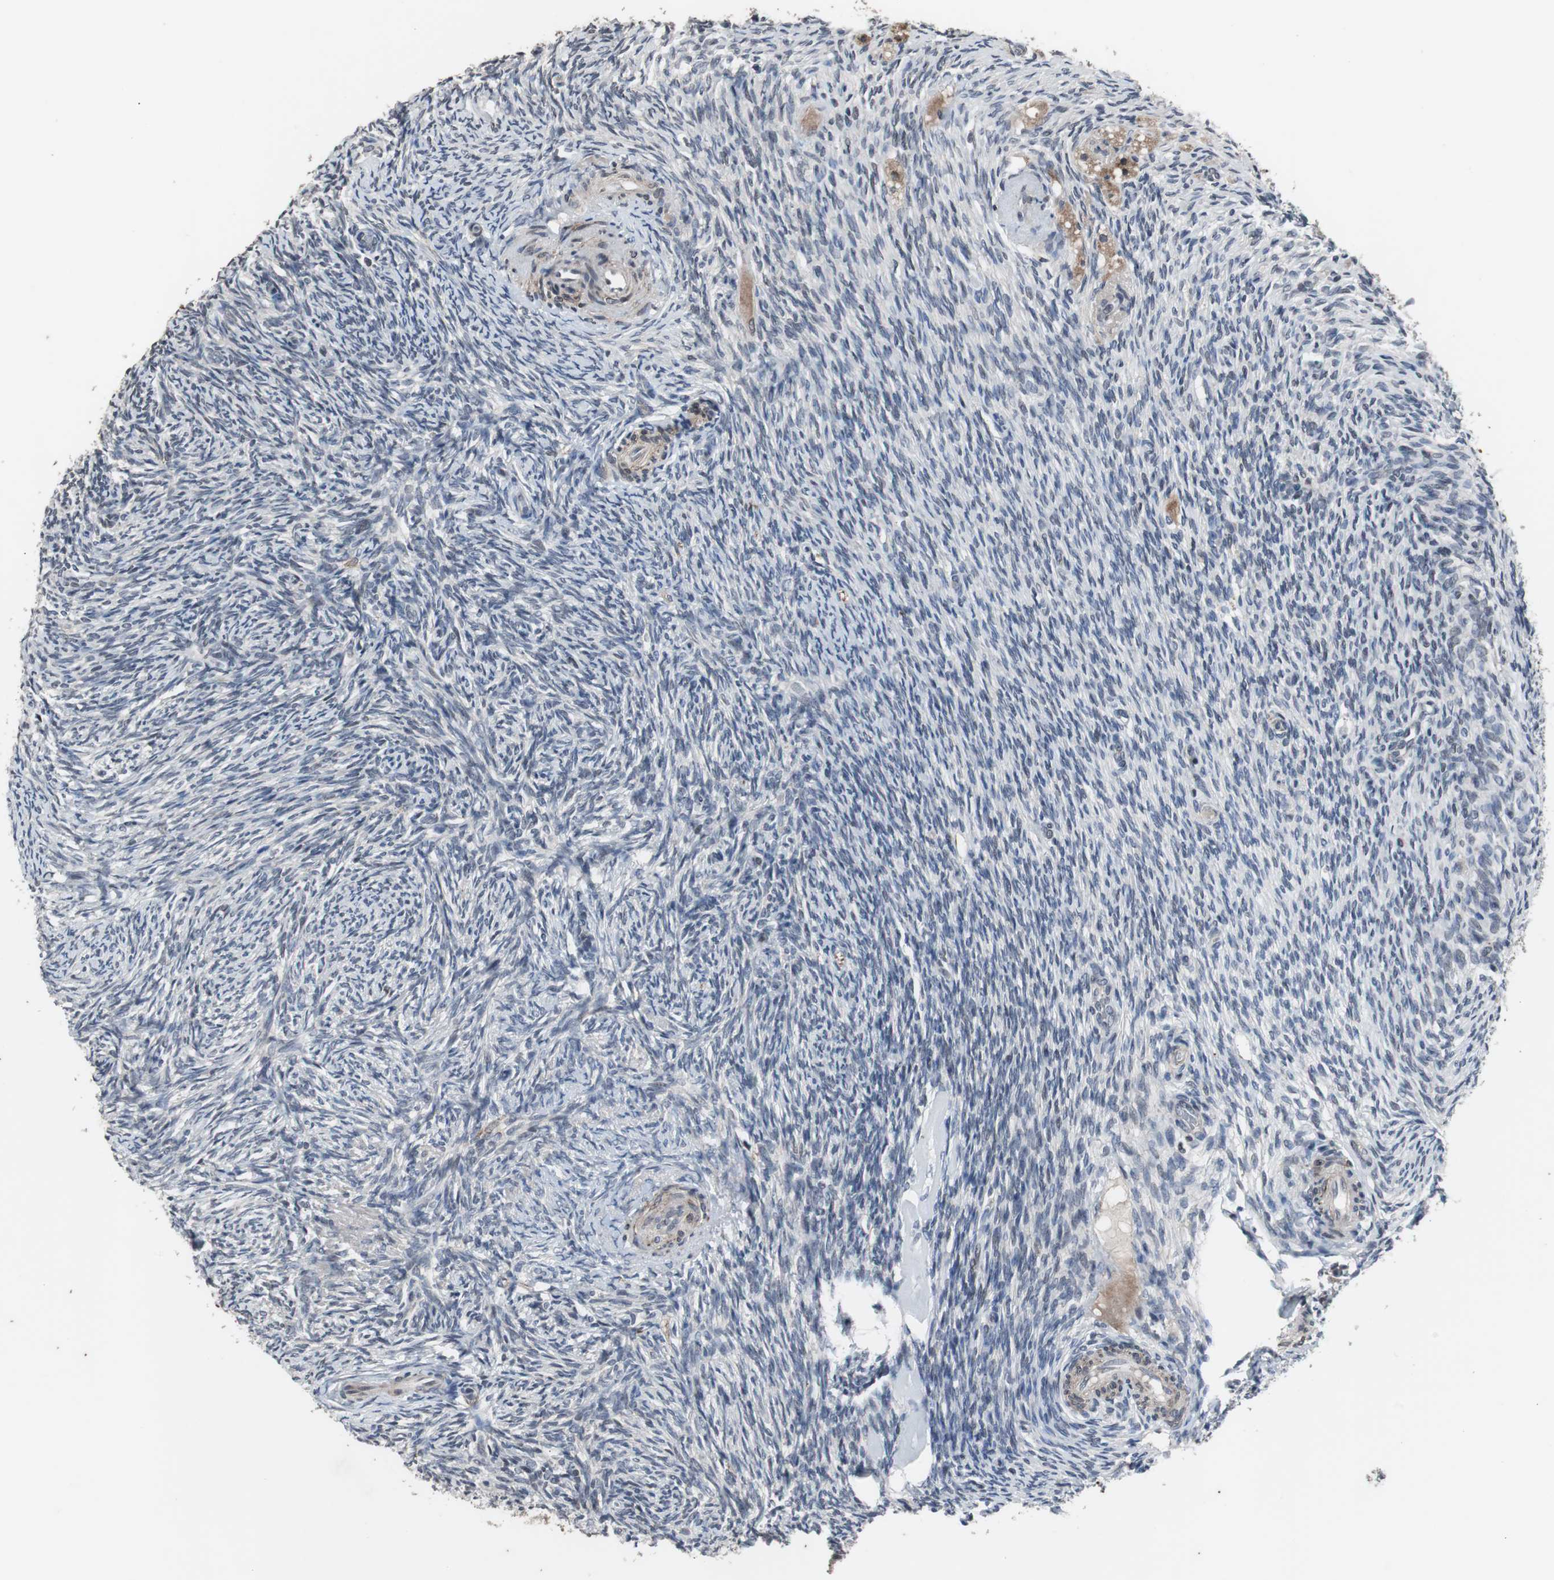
{"staining": {"intensity": "weak", "quantity": "<25%", "location": "cytoplasmic/membranous"}, "tissue": "ovary", "cell_type": "Ovarian stroma cells", "image_type": "normal", "snomed": [{"axis": "morphology", "description": "Normal tissue, NOS"}, {"axis": "topography", "description": "Ovary"}], "caption": "This is an IHC photomicrograph of benign human ovary. There is no staining in ovarian stroma cells.", "gene": "CRADD", "patient": {"sex": "female", "age": 60}}